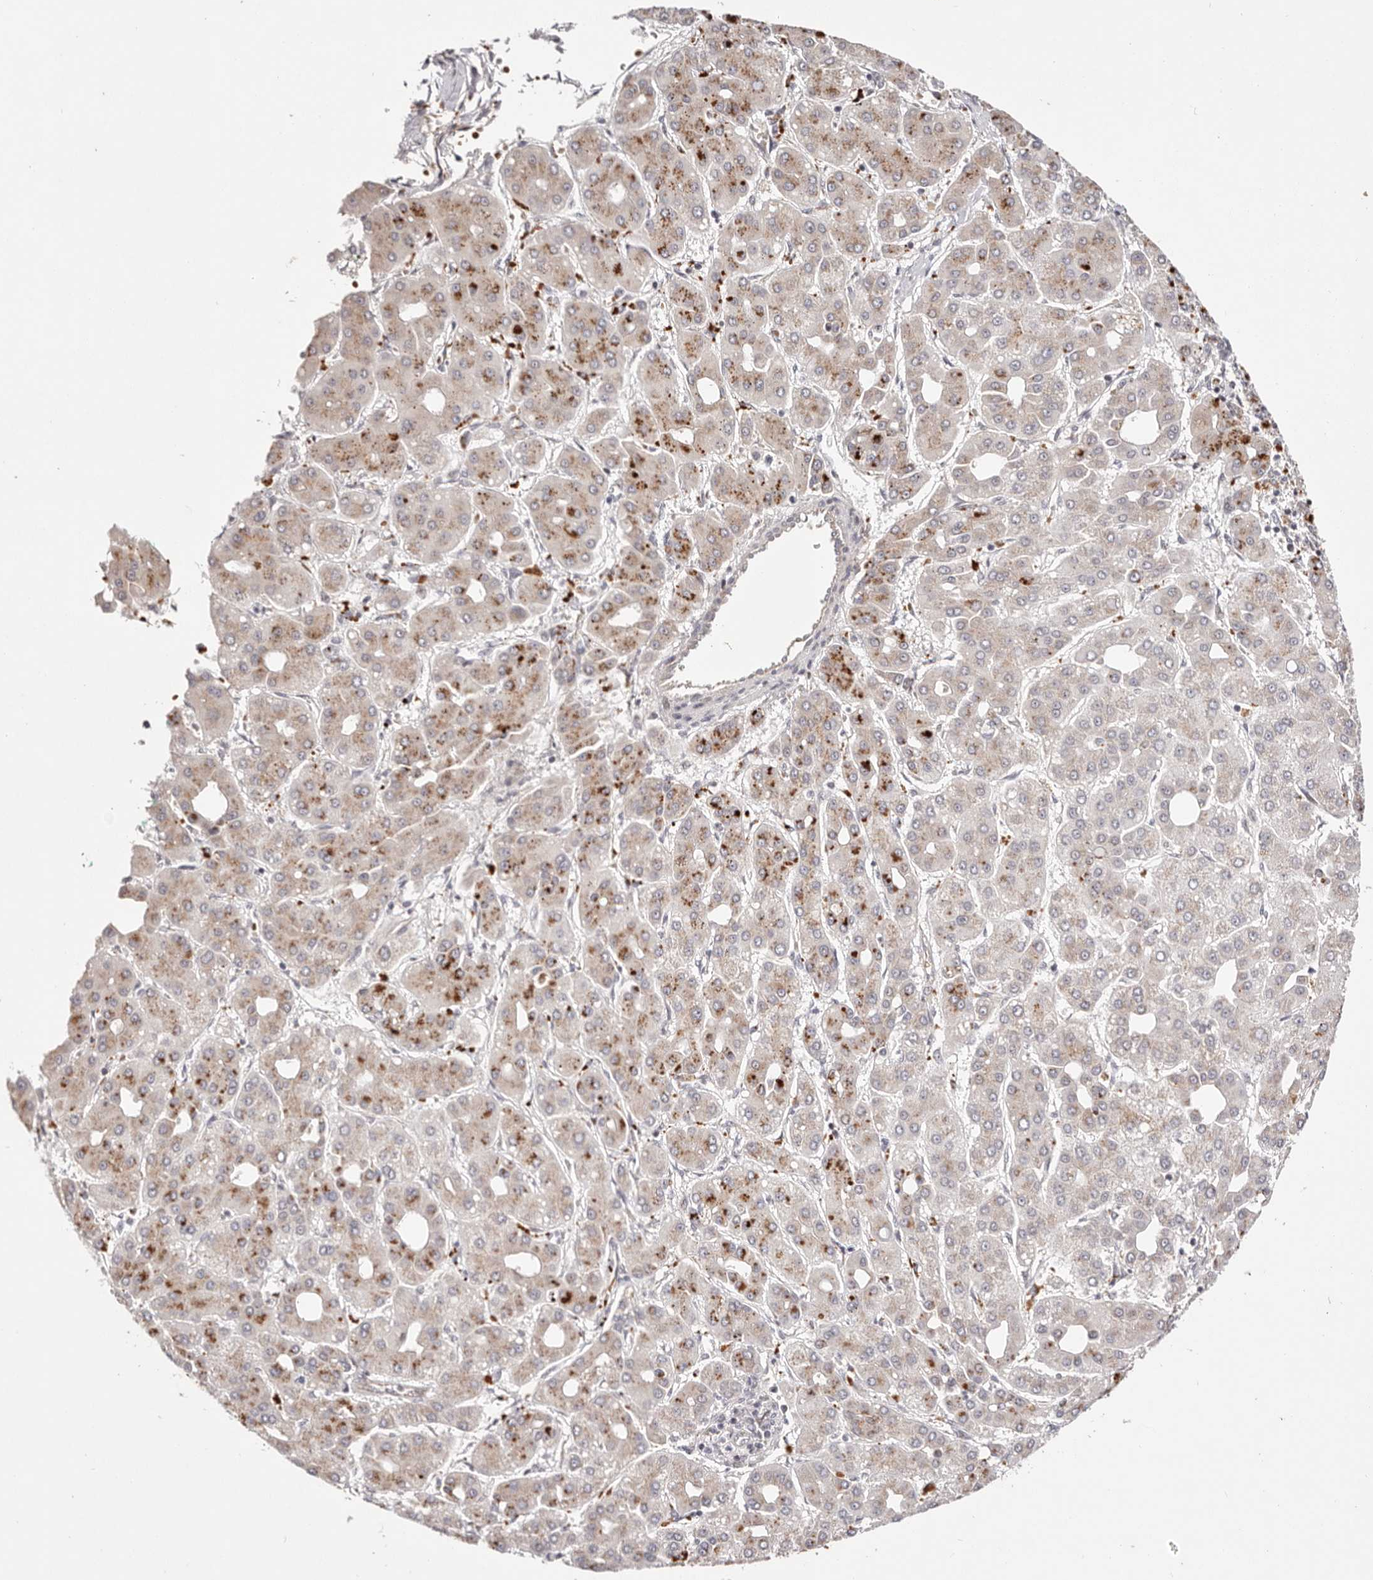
{"staining": {"intensity": "moderate", "quantity": "25%-75%", "location": "cytoplasmic/membranous"}, "tissue": "liver cancer", "cell_type": "Tumor cells", "image_type": "cancer", "snomed": [{"axis": "morphology", "description": "Carcinoma, Hepatocellular, NOS"}, {"axis": "topography", "description": "Liver"}], "caption": "Immunohistochemistry of hepatocellular carcinoma (liver) displays medium levels of moderate cytoplasmic/membranous staining in about 25%-75% of tumor cells. The protein is stained brown, and the nuclei are stained in blue (DAB (3,3'-diaminobenzidine) IHC with brightfield microscopy, high magnification).", "gene": "WRN", "patient": {"sex": "male", "age": 65}}